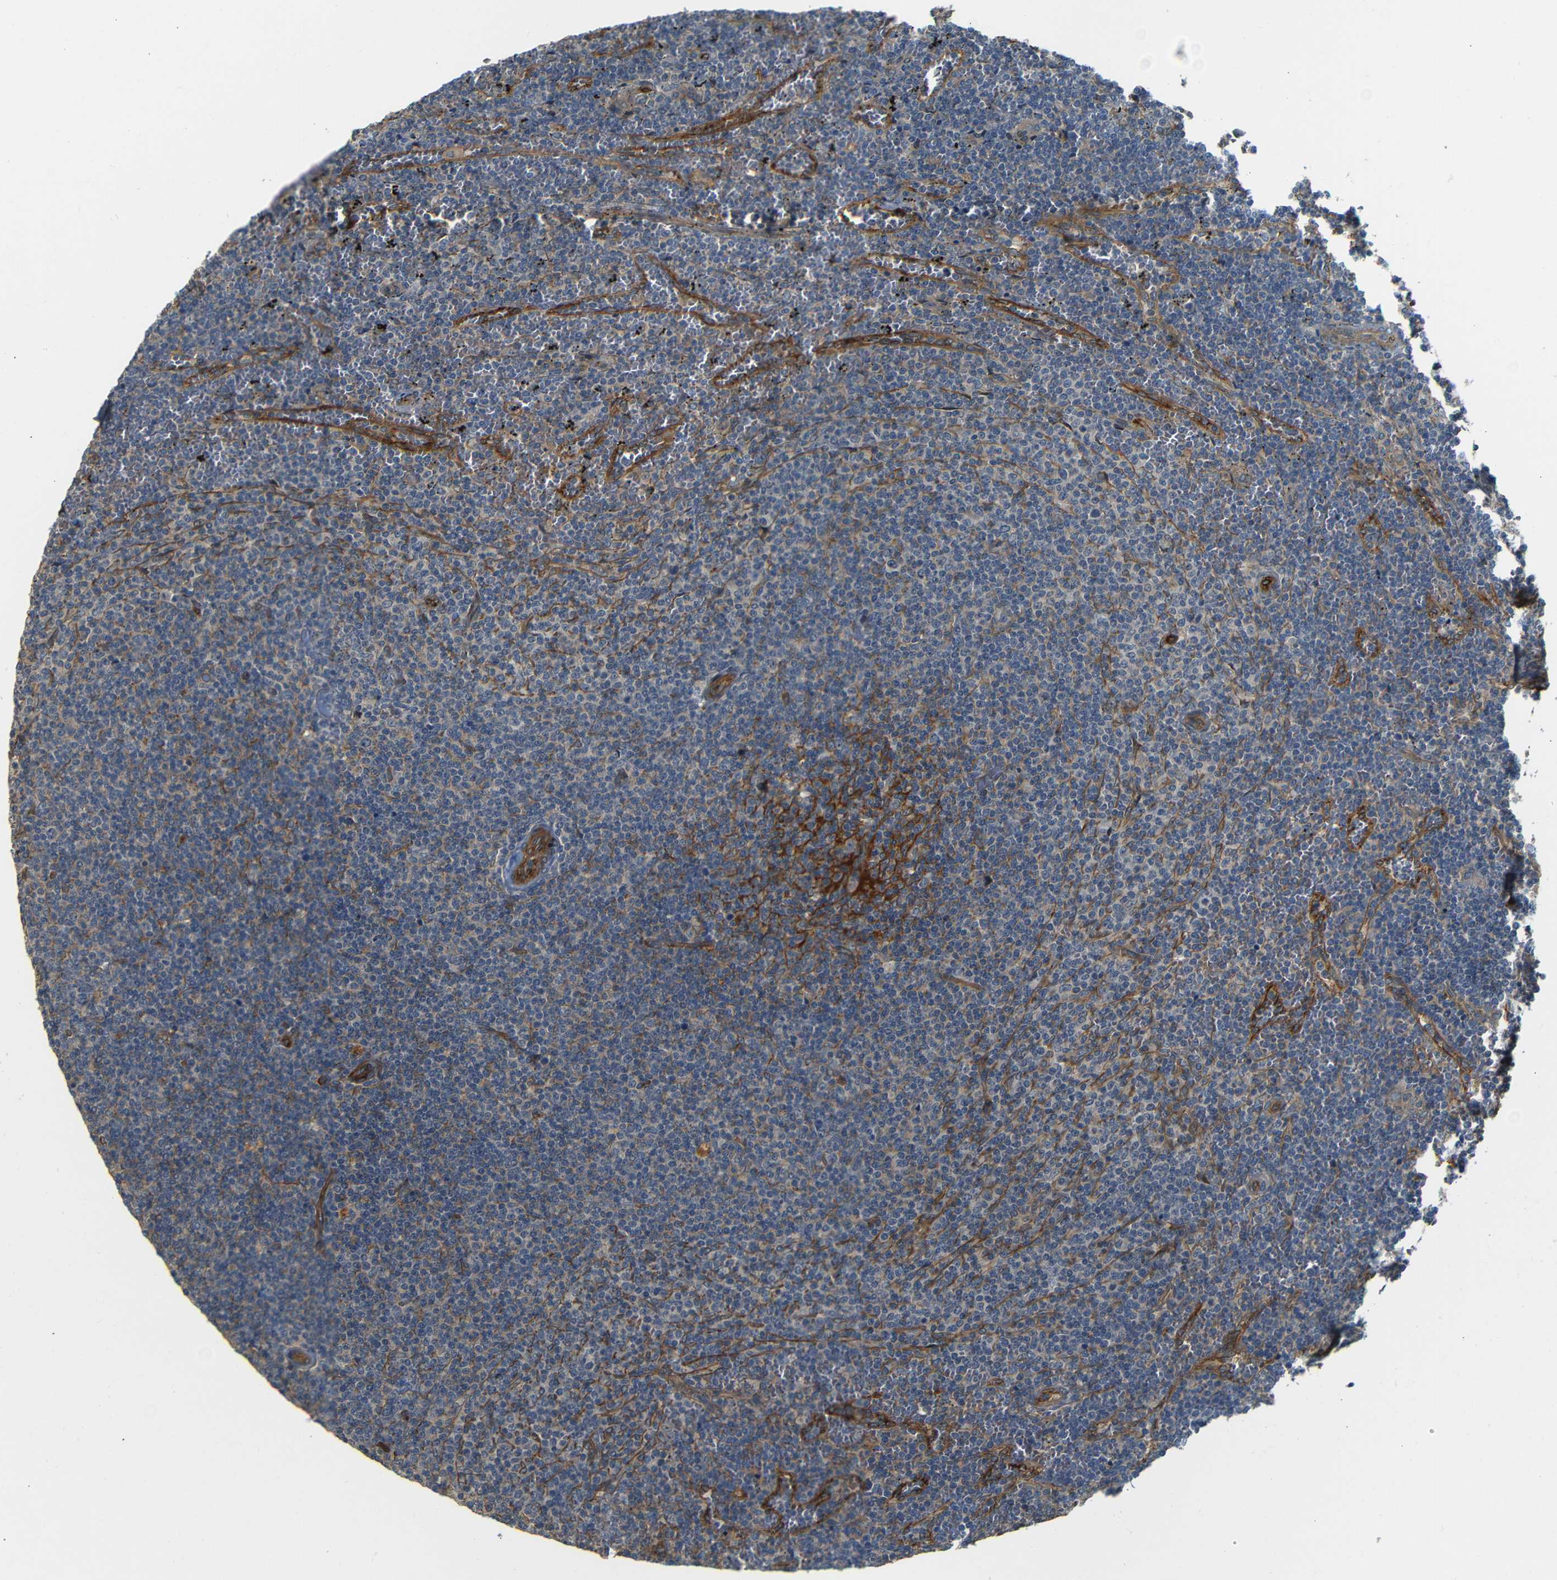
{"staining": {"intensity": "moderate", "quantity": "<25%", "location": "cytoplasmic/membranous"}, "tissue": "lymphoma", "cell_type": "Tumor cells", "image_type": "cancer", "snomed": [{"axis": "morphology", "description": "Malignant lymphoma, non-Hodgkin's type, Low grade"}, {"axis": "topography", "description": "Spleen"}], "caption": "Malignant lymphoma, non-Hodgkin's type (low-grade) stained for a protein (brown) demonstrates moderate cytoplasmic/membranous positive staining in about <25% of tumor cells.", "gene": "RELL1", "patient": {"sex": "female", "age": 50}}